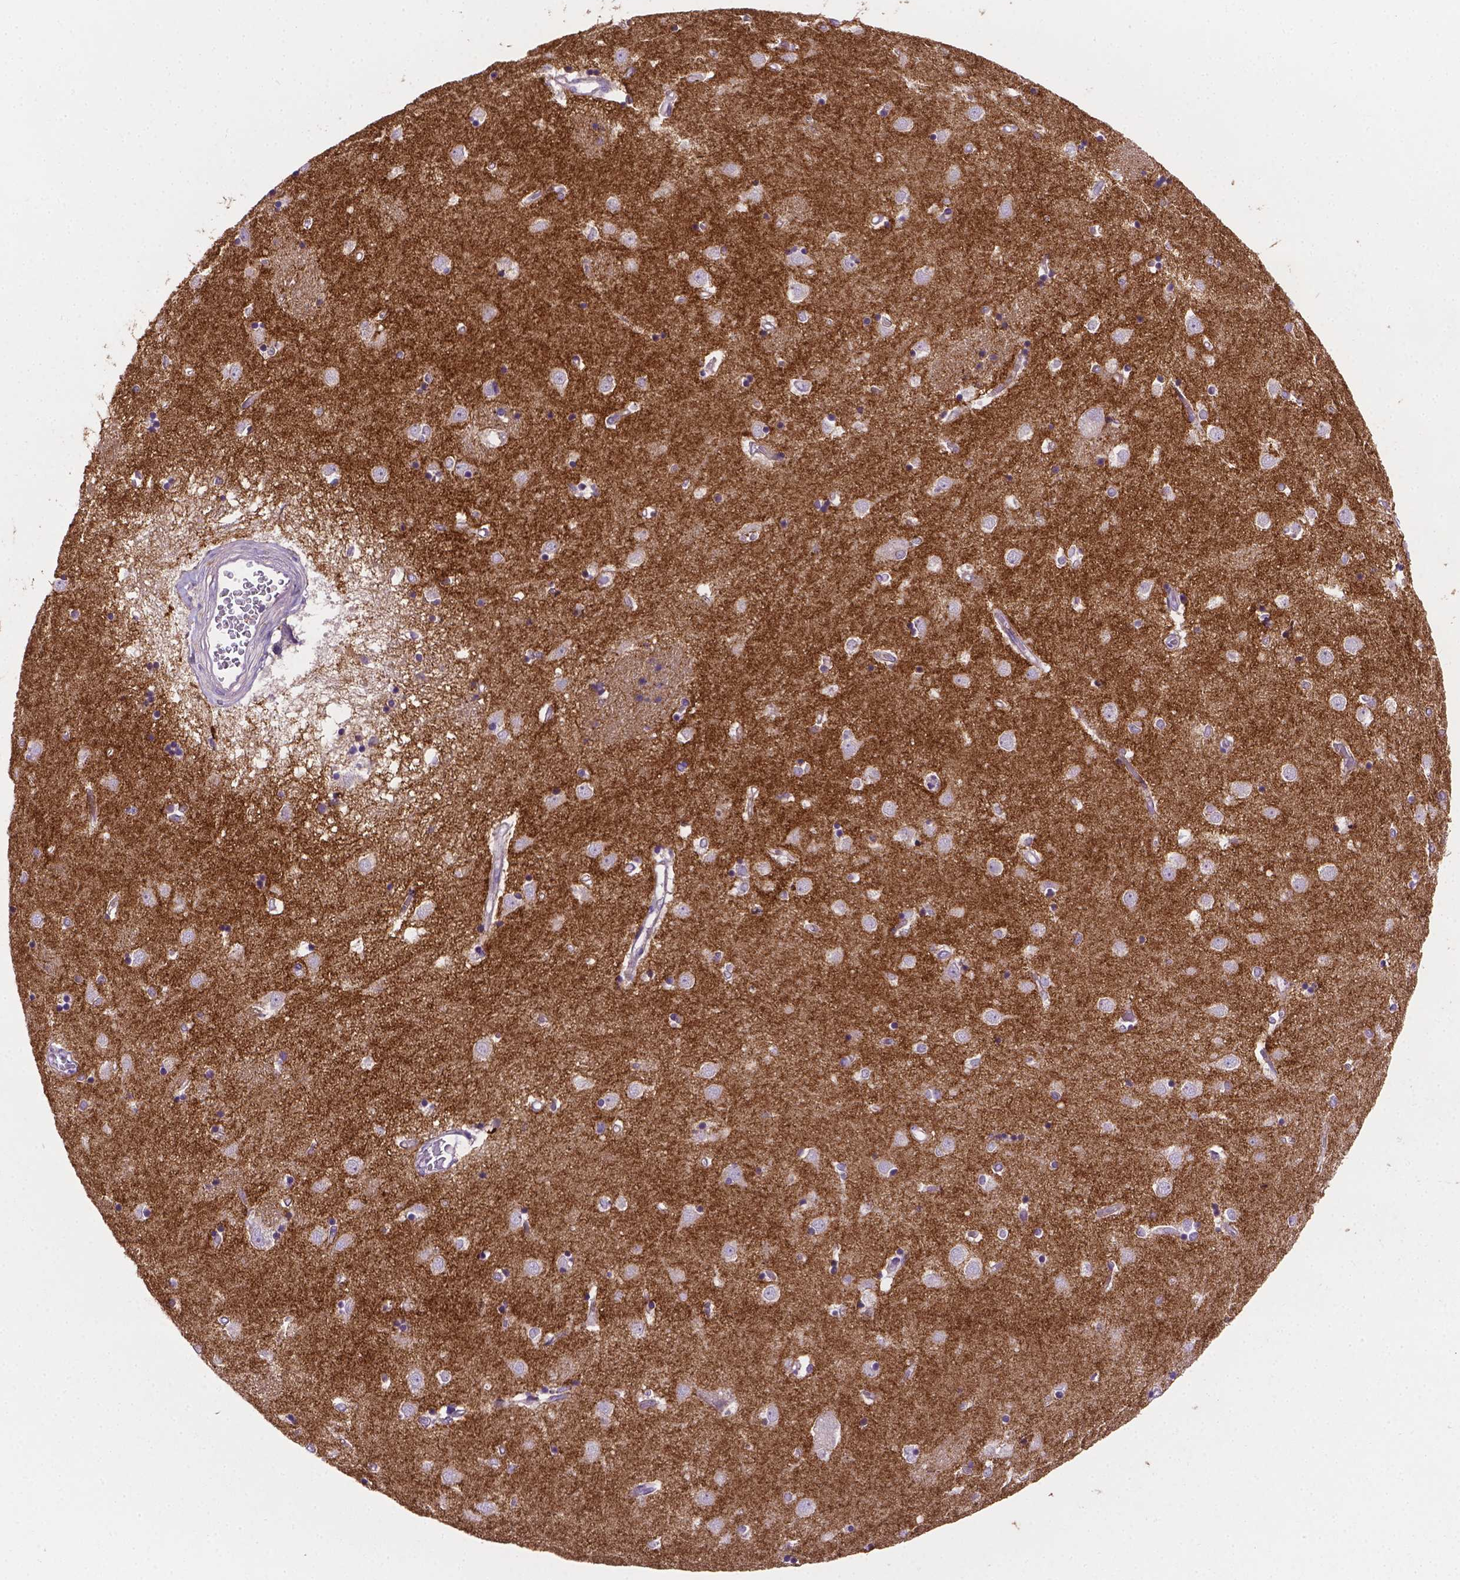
{"staining": {"intensity": "negative", "quantity": "none", "location": "none"}, "tissue": "caudate", "cell_type": "Glial cells", "image_type": "normal", "snomed": [{"axis": "morphology", "description": "Normal tissue, NOS"}, {"axis": "topography", "description": "Lateral ventricle wall"}], "caption": "An image of human caudate is negative for staining in glial cells. The staining was performed using DAB (3,3'-diaminobenzidine) to visualize the protein expression in brown, while the nuclei were stained in blue with hematoxylin (Magnification: 20x).", "gene": "CSPG5", "patient": {"sex": "male", "age": 54}}